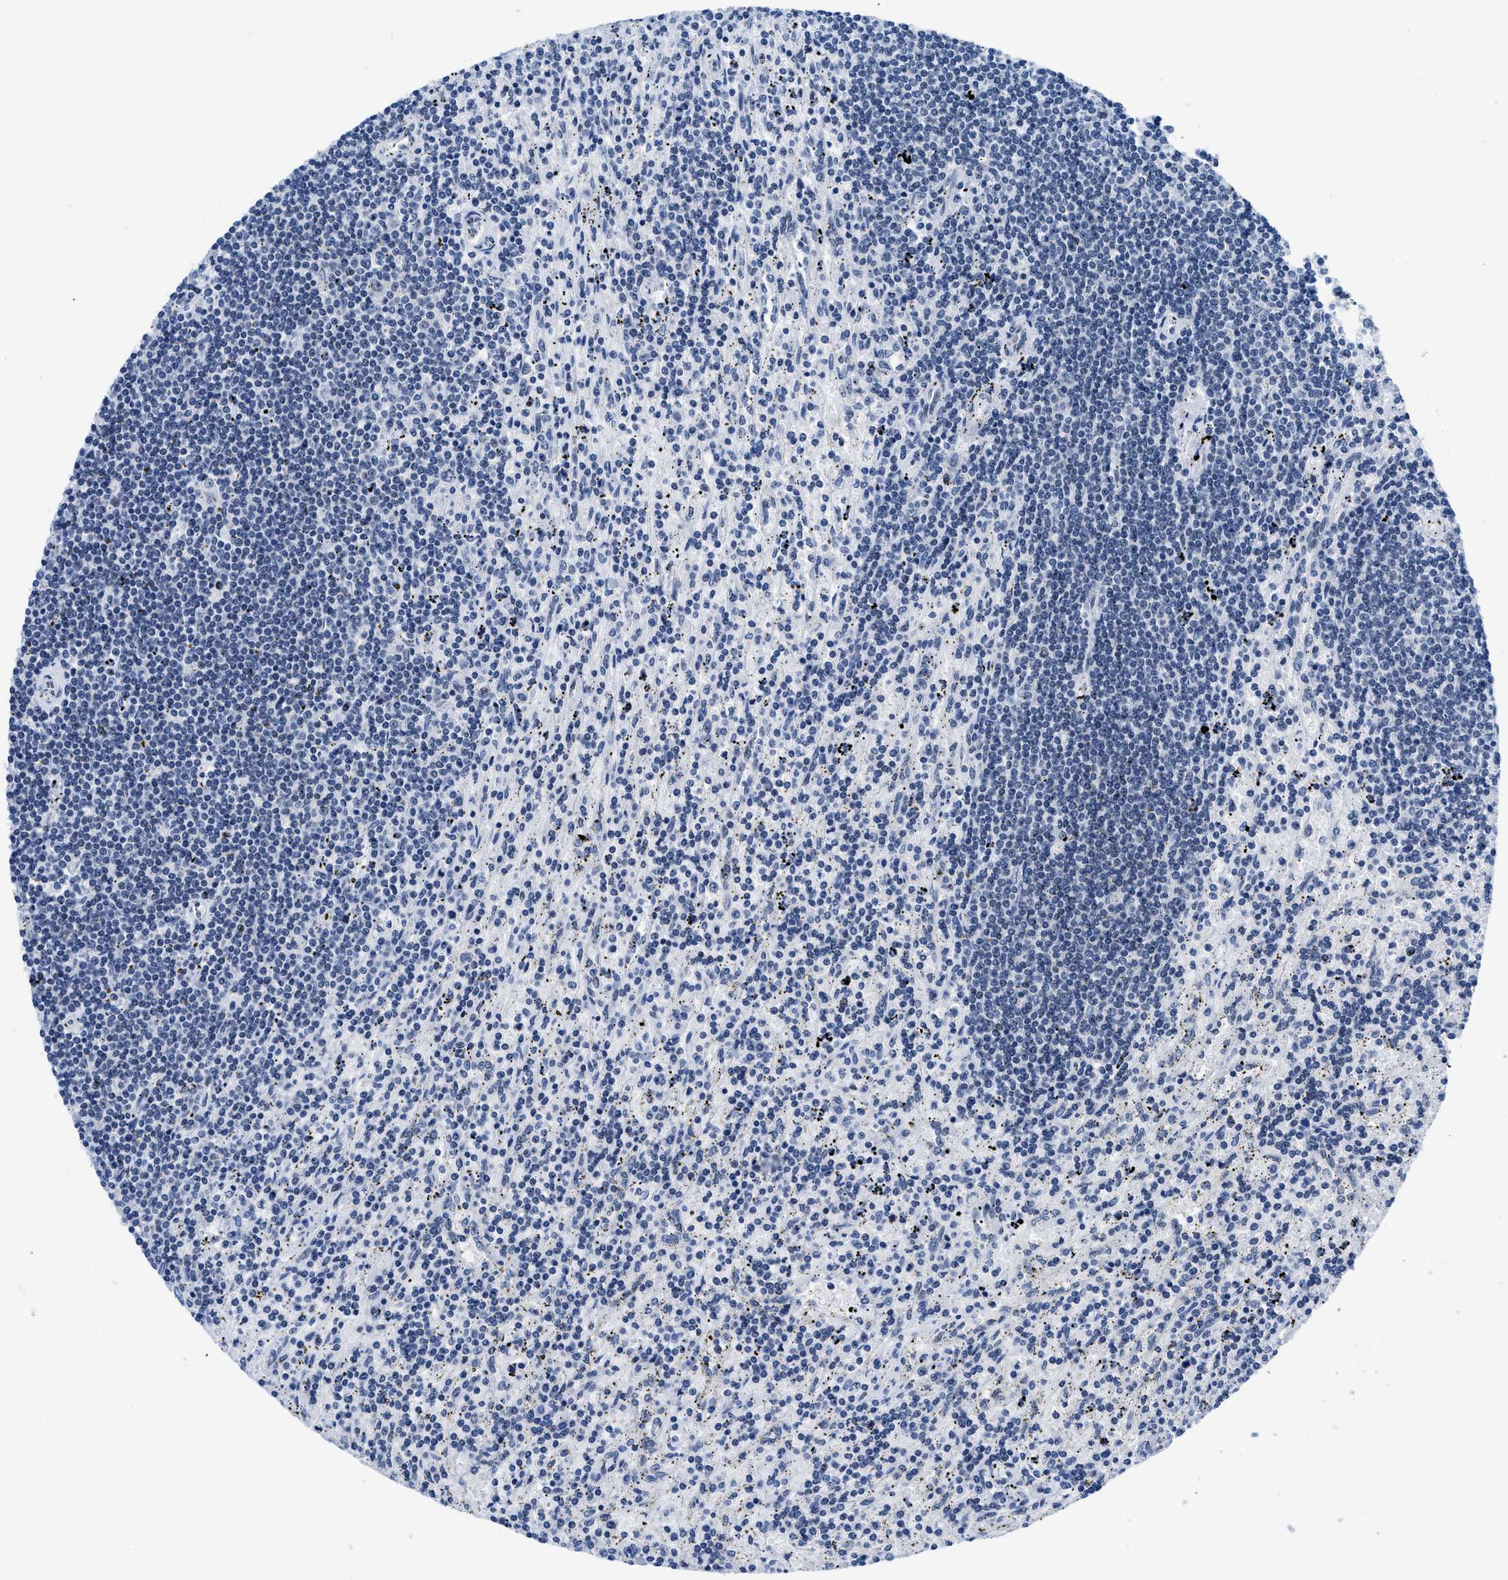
{"staining": {"intensity": "negative", "quantity": "none", "location": "none"}, "tissue": "lymphoma", "cell_type": "Tumor cells", "image_type": "cancer", "snomed": [{"axis": "morphology", "description": "Malignant lymphoma, non-Hodgkin's type, Low grade"}, {"axis": "topography", "description": "Spleen"}], "caption": "Tumor cells are negative for protein expression in human malignant lymphoma, non-Hodgkin's type (low-grade). Nuclei are stained in blue.", "gene": "CTBP1", "patient": {"sex": "male", "age": 76}}